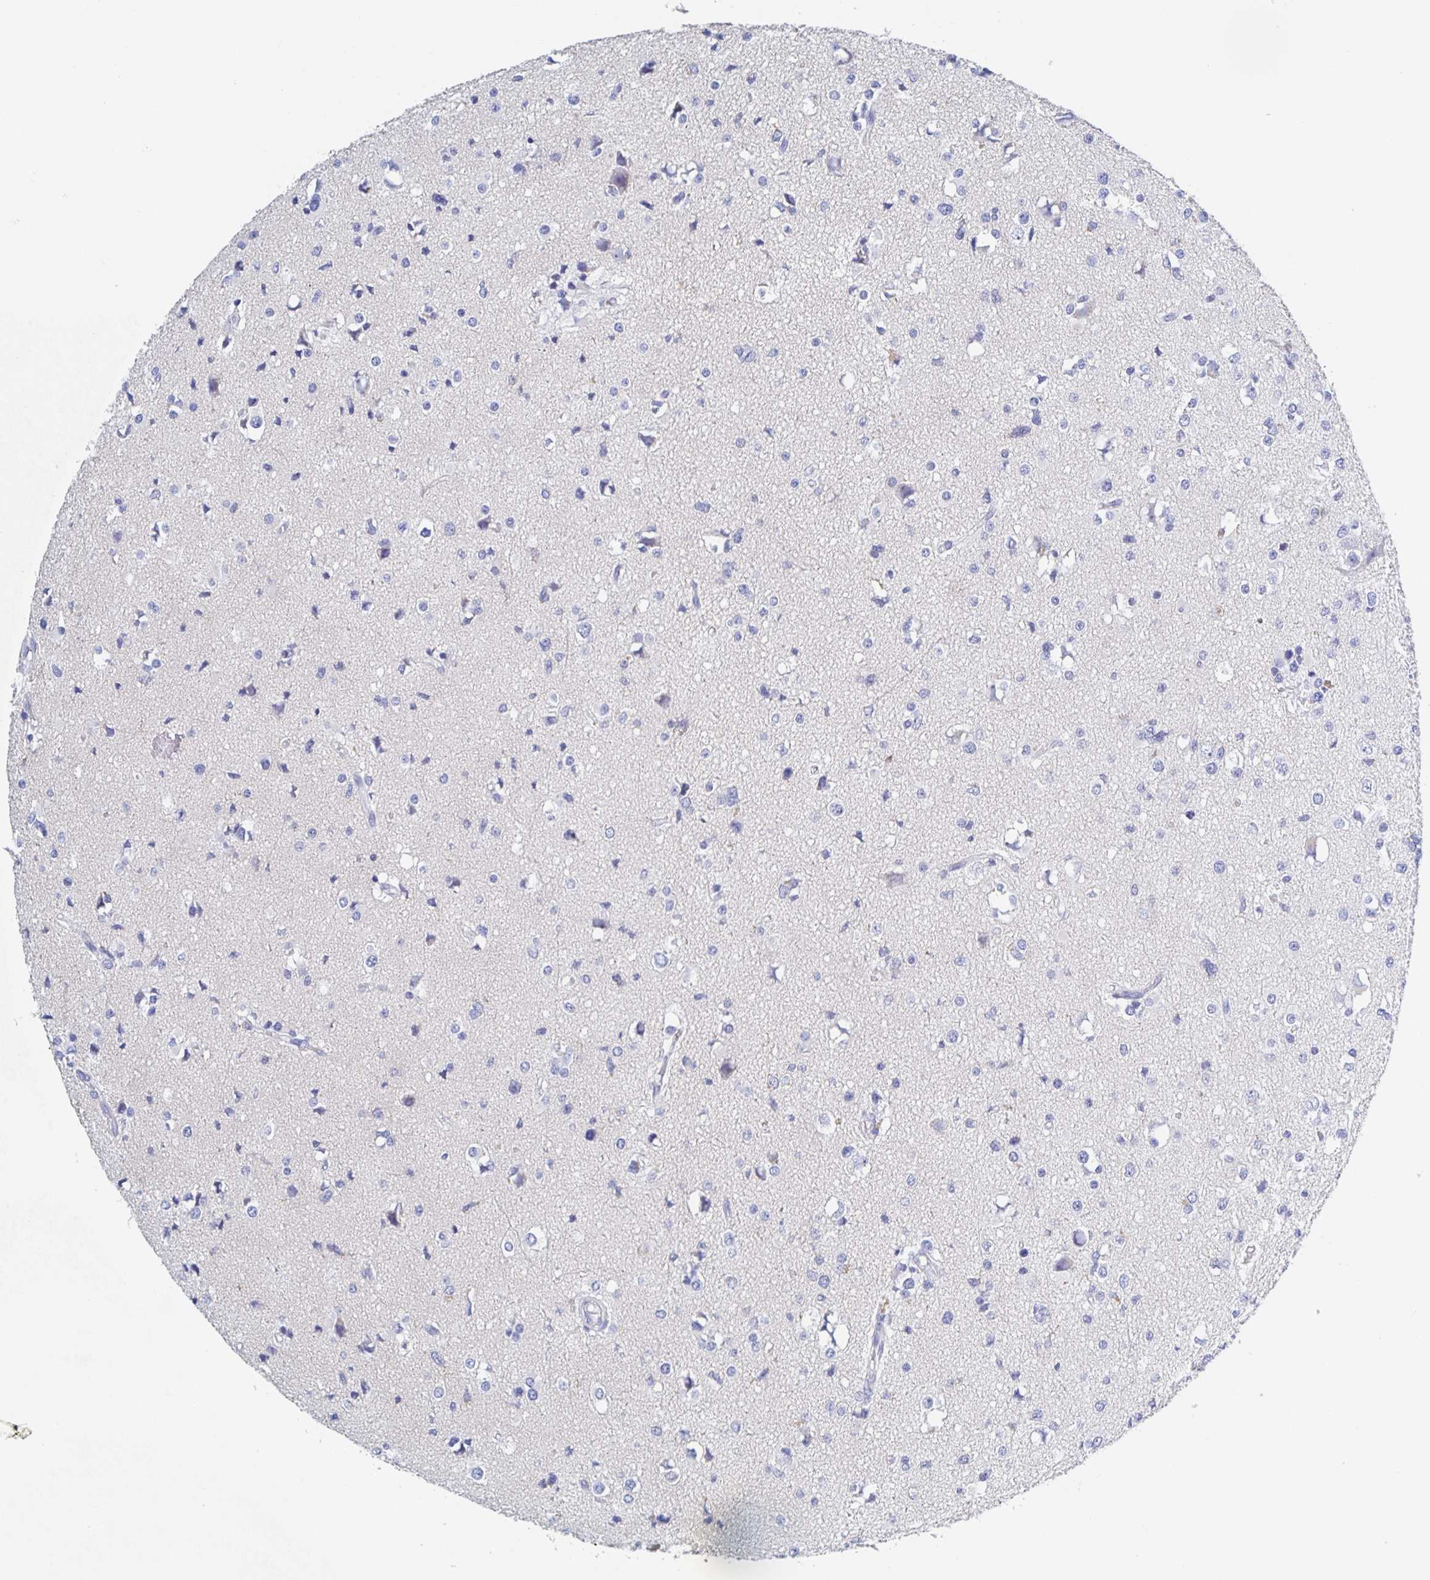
{"staining": {"intensity": "negative", "quantity": "none", "location": "none"}, "tissue": "glioma", "cell_type": "Tumor cells", "image_type": "cancer", "snomed": [{"axis": "morphology", "description": "Glioma, malignant, High grade"}, {"axis": "topography", "description": "Brain"}], "caption": "Immunohistochemical staining of human glioma shows no significant positivity in tumor cells.", "gene": "DMBT1", "patient": {"sex": "male", "age": 54}}